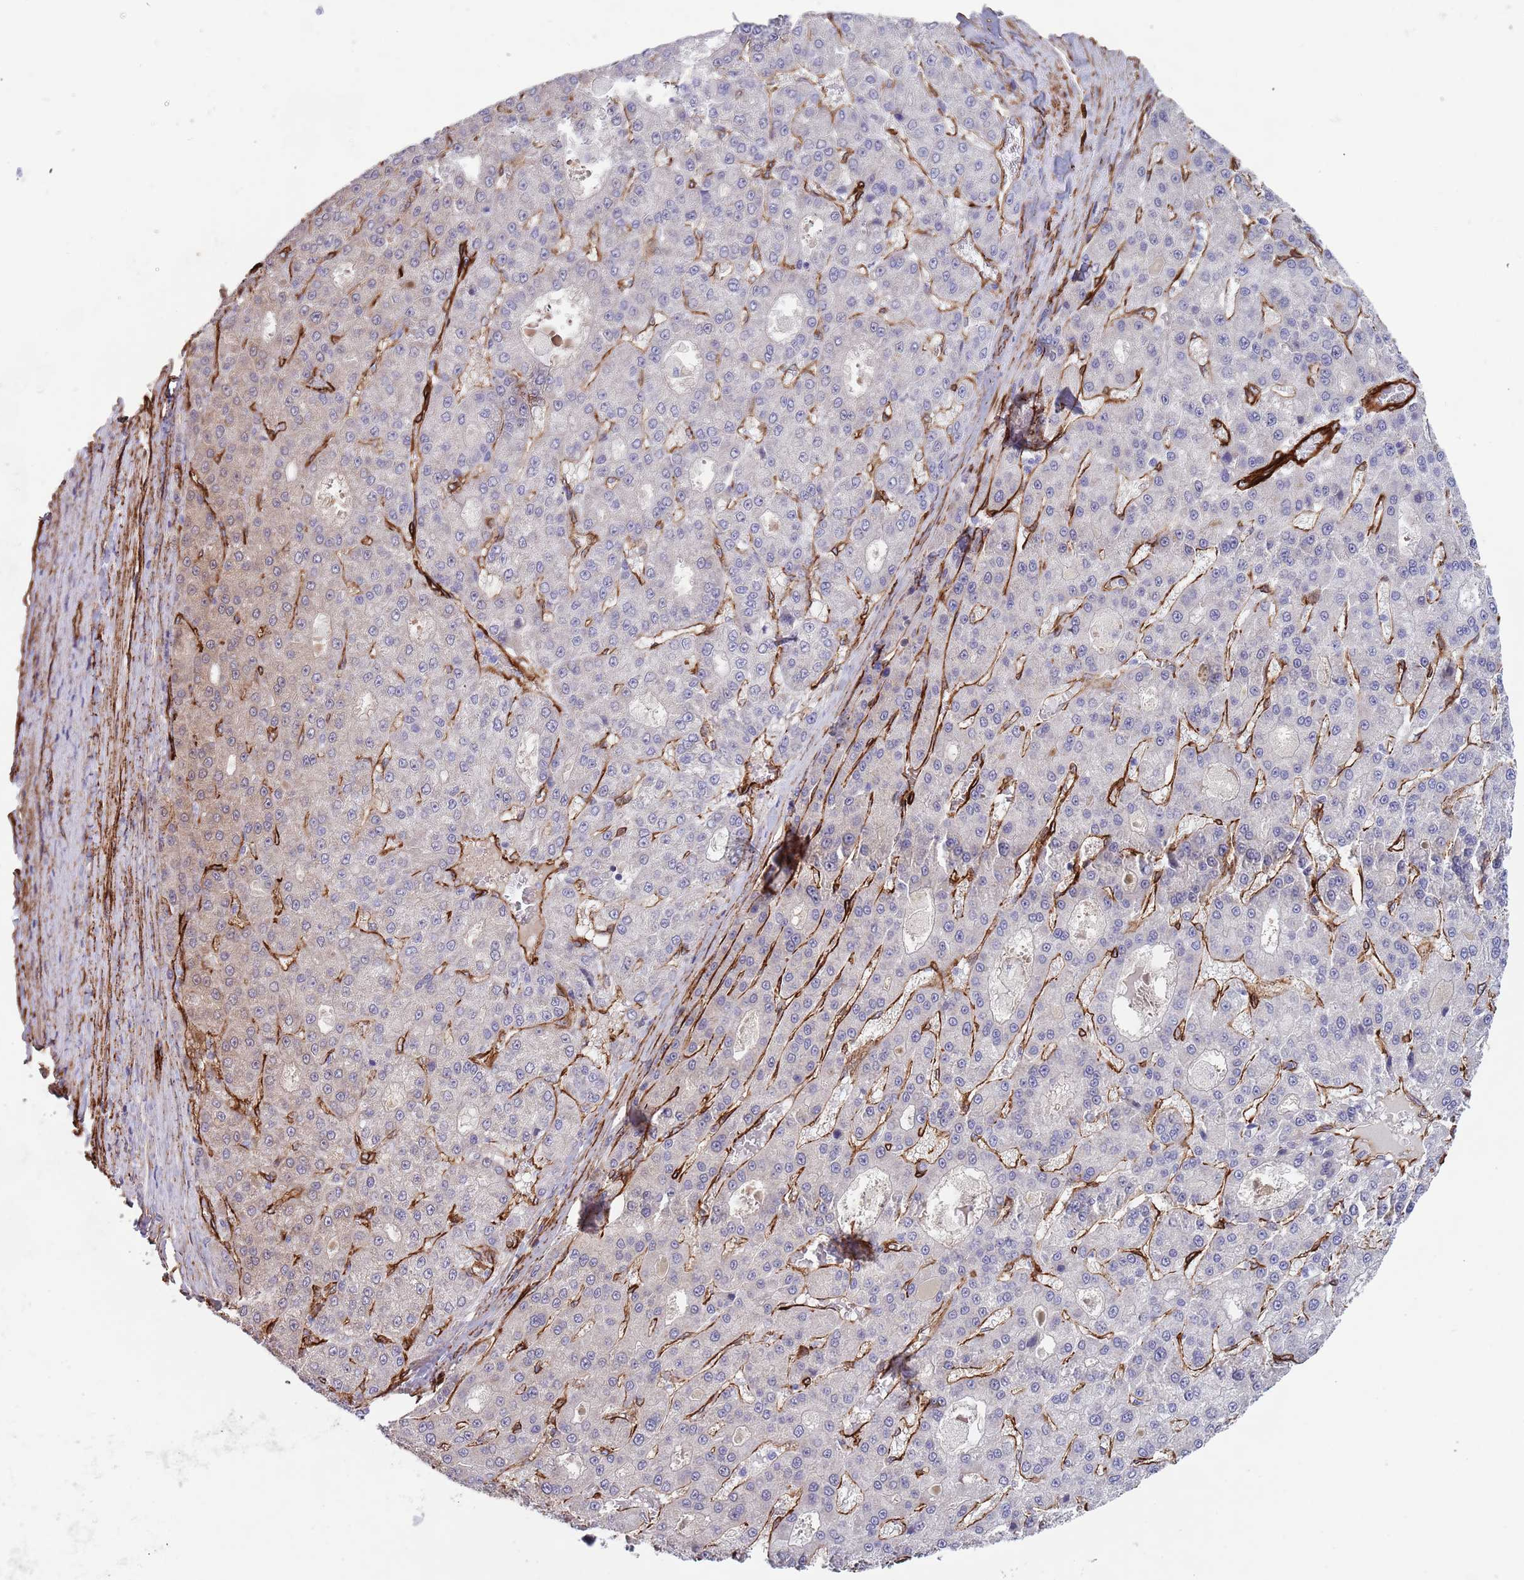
{"staining": {"intensity": "negative", "quantity": "none", "location": "none"}, "tissue": "liver cancer", "cell_type": "Tumor cells", "image_type": "cancer", "snomed": [{"axis": "morphology", "description": "Carcinoma, Hepatocellular, NOS"}, {"axis": "topography", "description": "Liver"}], "caption": "There is no significant expression in tumor cells of liver cancer (hepatocellular carcinoma).", "gene": "CAV2", "patient": {"sex": "male", "age": 70}}